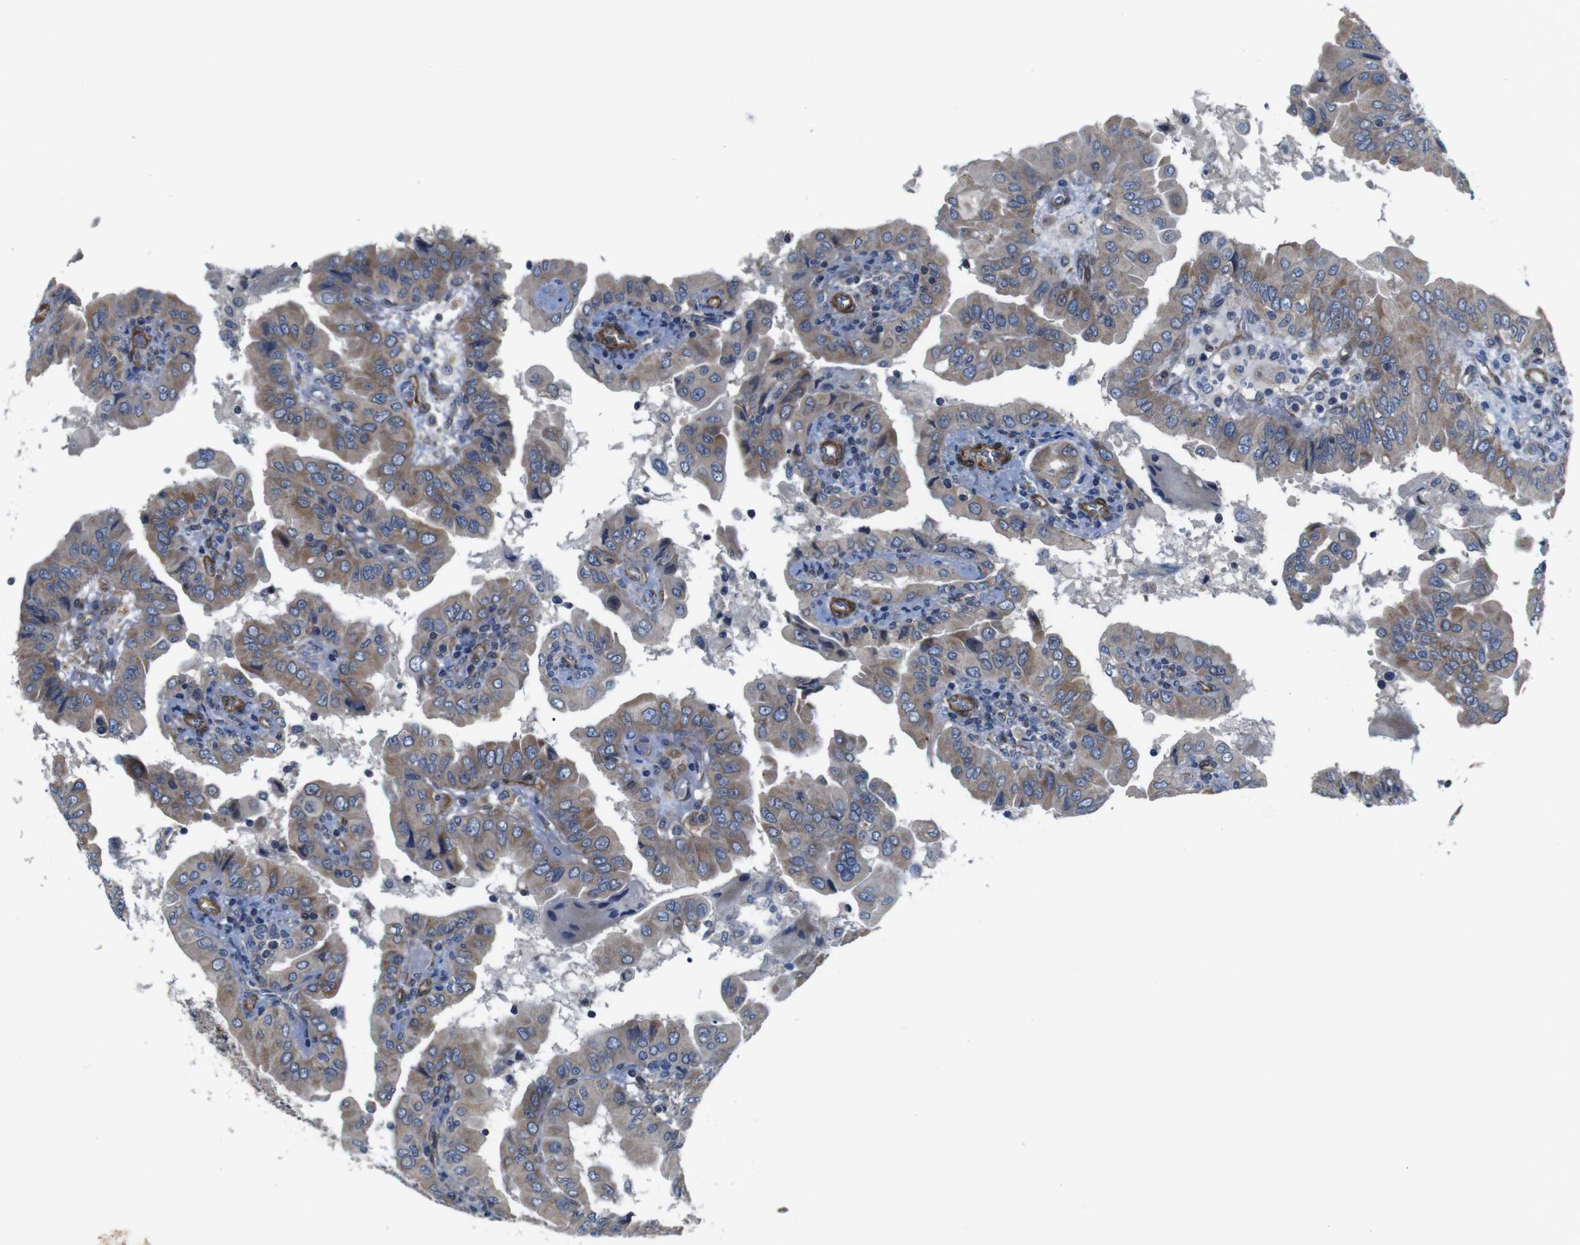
{"staining": {"intensity": "weak", "quantity": ">75%", "location": "cytoplasmic/membranous"}, "tissue": "thyroid cancer", "cell_type": "Tumor cells", "image_type": "cancer", "snomed": [{"axis": "morphology", "description": "Papillary adenocarcinoma, NOS"}, {"axis": "topography", "description": "Thyroid gland"}], "caption": "DAB (3,3'-diaminobenzidine) immunohistochemical staining of thyroid cancer displays weak cytoplasmic/membranous protein expression in about >75% of tumor cells.", "gene": "GGT7", "patient": {"sex": "male", "age": 33}}